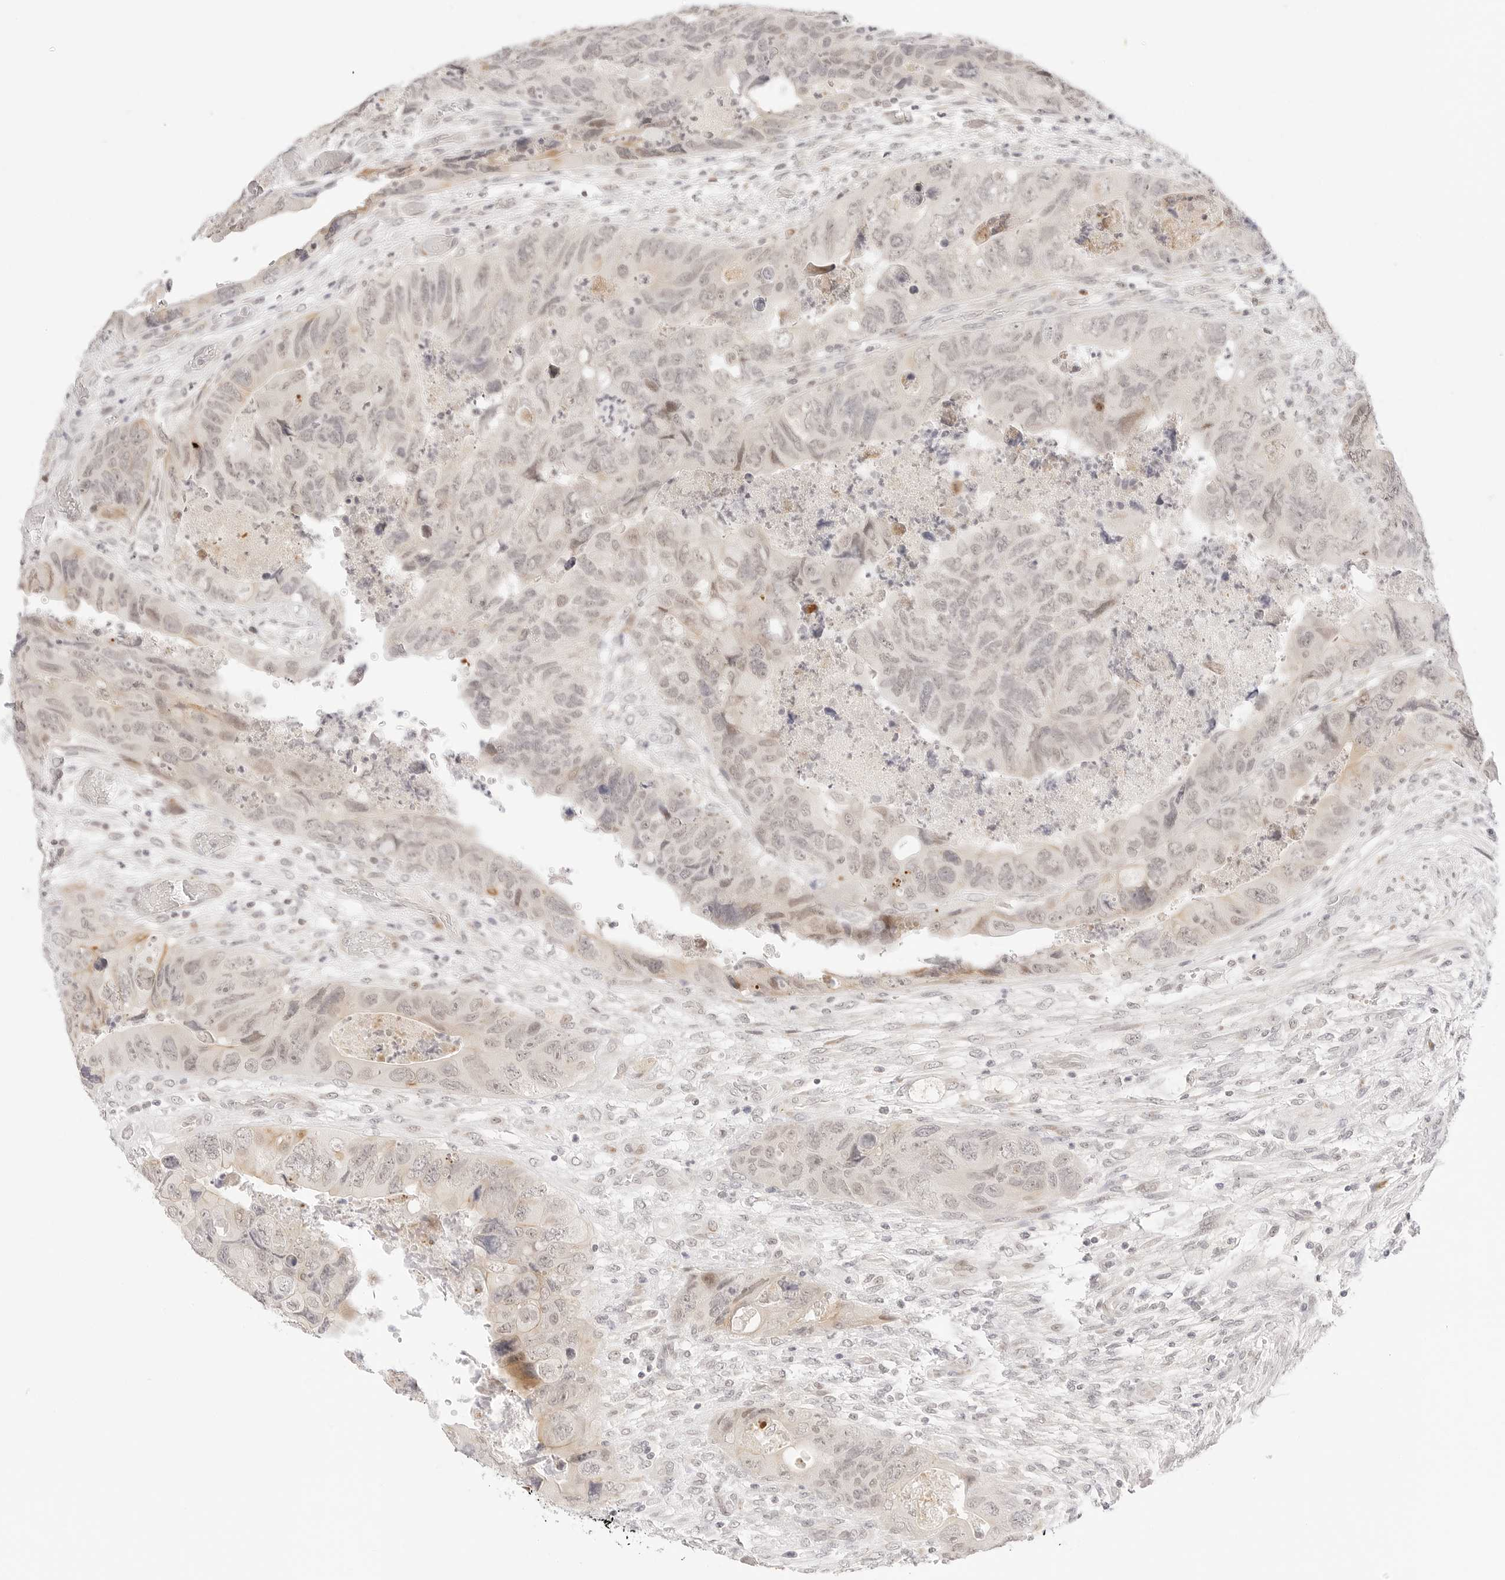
{"staining": {"intensity": "weak", "quantity": "25%-75%", "location": "nuclear"}, "tissue": "colorectal cancer", "cell_type": "Tumor cells", "image_type": "cancer", "snomed": [{"axis": "morphology", "description": "Adenocarcinoma, NOS"}, {"axis": "topography", "description": "Rectum"}], "caption": "Colorectal adenocarcinoma stained with a brown dye reveals weak nuclear positive positivity in approximately 25%-75% of tumor cells.", "gene": "XKR4", "patient": {"sex": "male", "age": 63}}